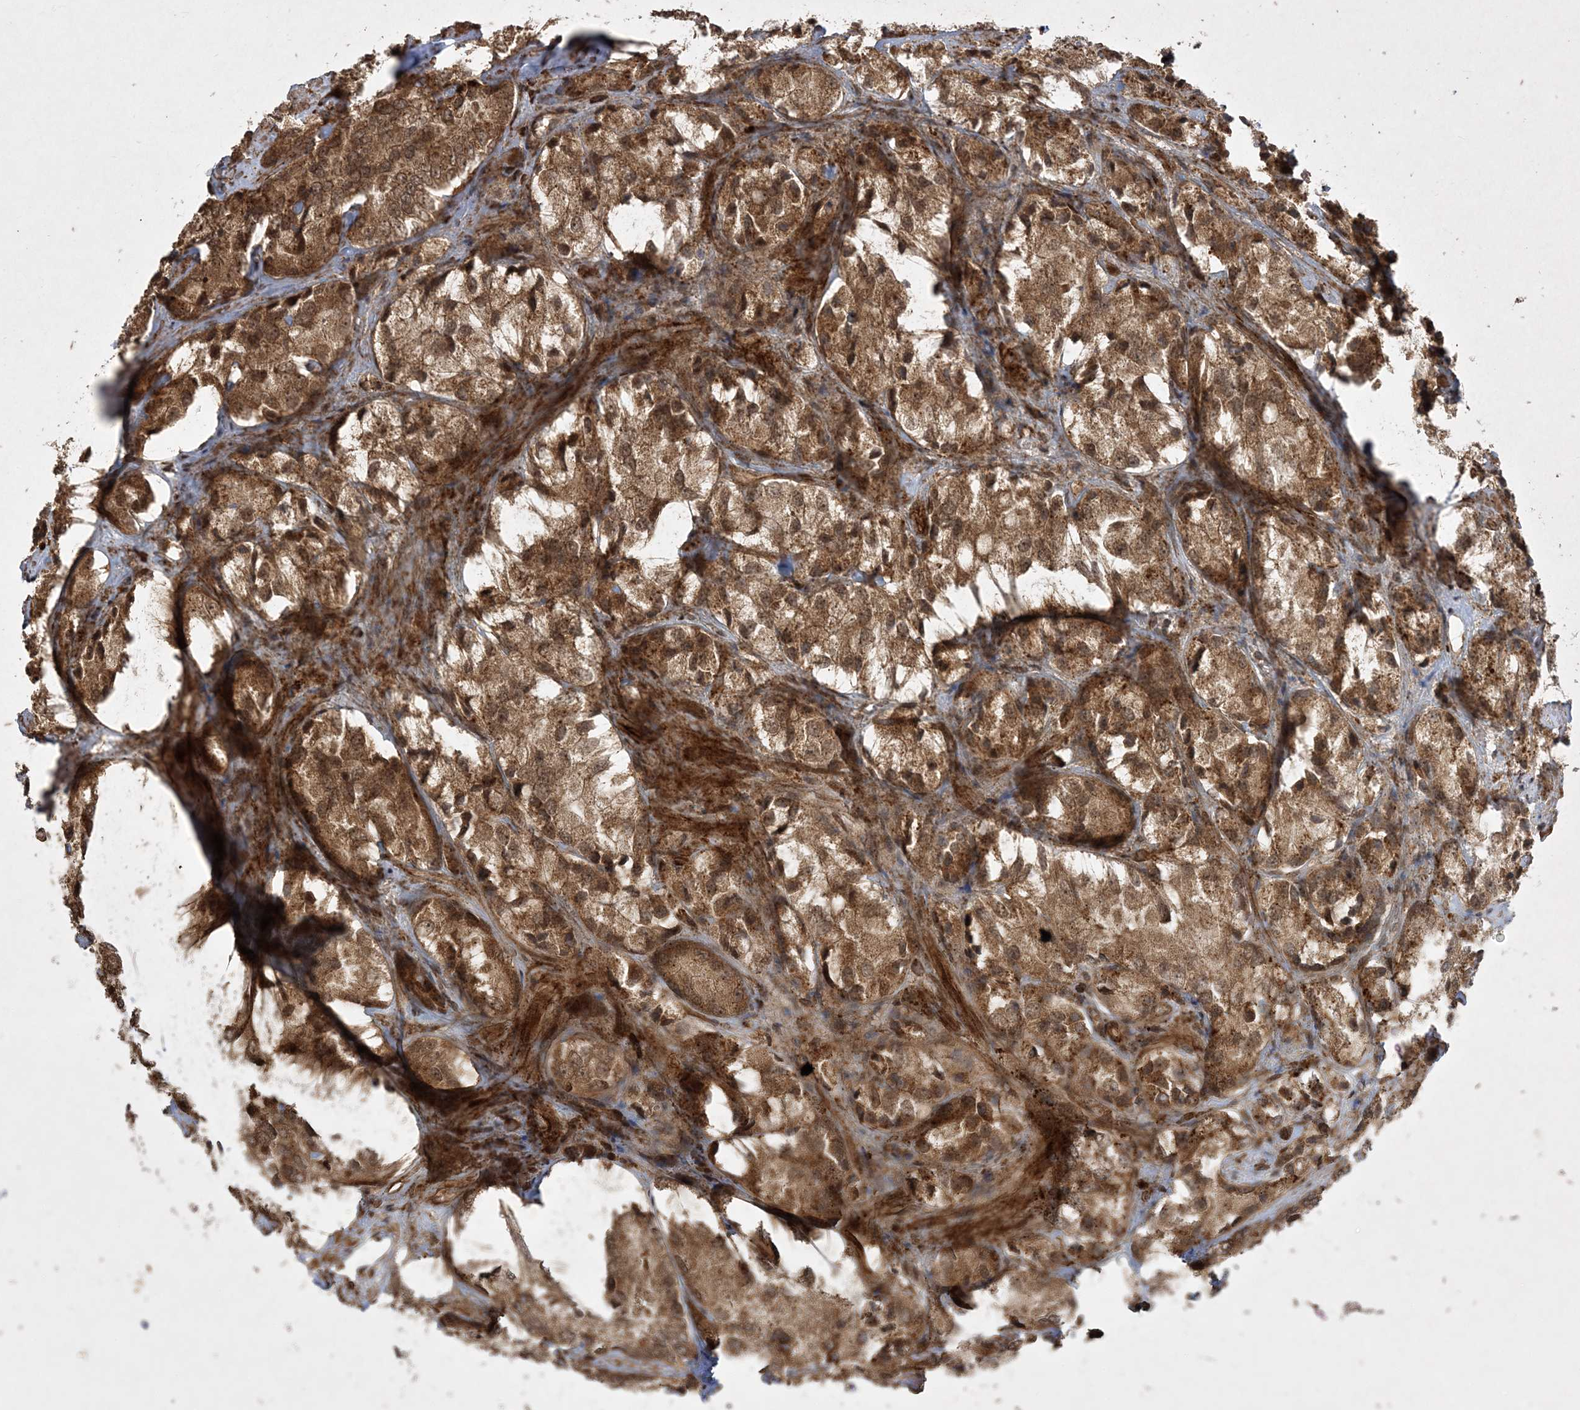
{"staining": {"intensity": "moderate", "quantity": ">75%", "location": "cytoplasmic/membranous,nuclear"}, "tissue": "prostate cancer", "cell_type": "Tumor cells", "image_type": "cancer", "snomed": [{"axis": "morphology", "description": "Adenocarcinoma, High grade"}, {"axis": "topography", "description": "Prostate"}], "caption": "Adenocarcinoma (high-grade) (prostate) stained with a brown dye reveals moderate cytoplasmic/membranous and nuclear positive expression in about >75% of tumor cells.", "gene": "RRAS", "patient": {"sex": "male", "age": 66}}